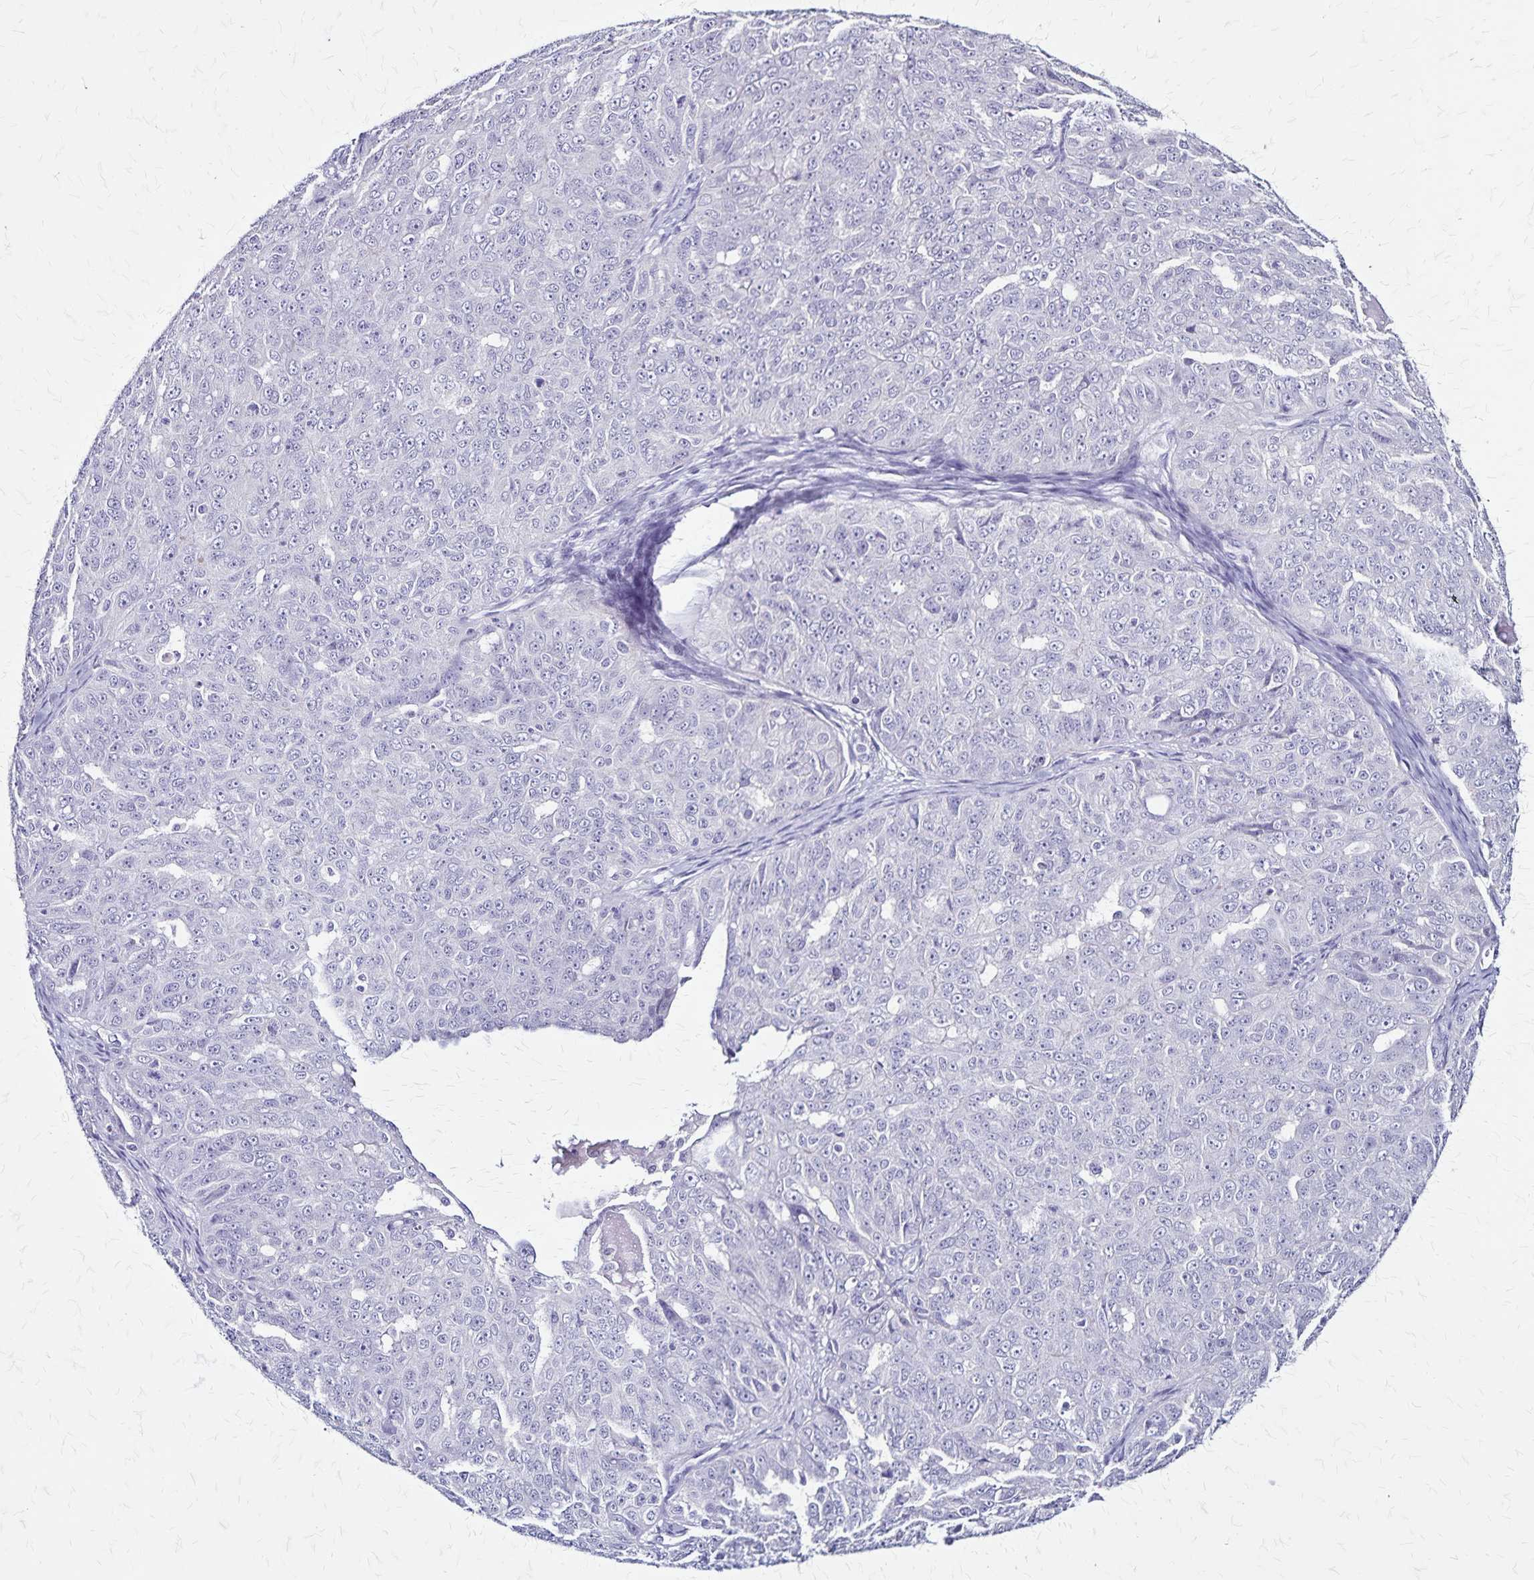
{"staining": {"intensity": "negative", "quantity": "none", "location": "none"}, "tissue": "ovarian cancer", "cell_type": "Tumor cells", "image_type": "cancer", "snomed": [{"axis": "morphology", "description": "Carcinoma, endometroid"}, {"axis": "topography", "description": "Ovary"}], "caption": "IHC image of neoplastic tissue: endometroid carcinoma (ovarian) stained with DAB exhibits no significant protein expression in tumor cells.", "gene": "PLXNA4", "patient": {"sex": "female", "age": 70}}